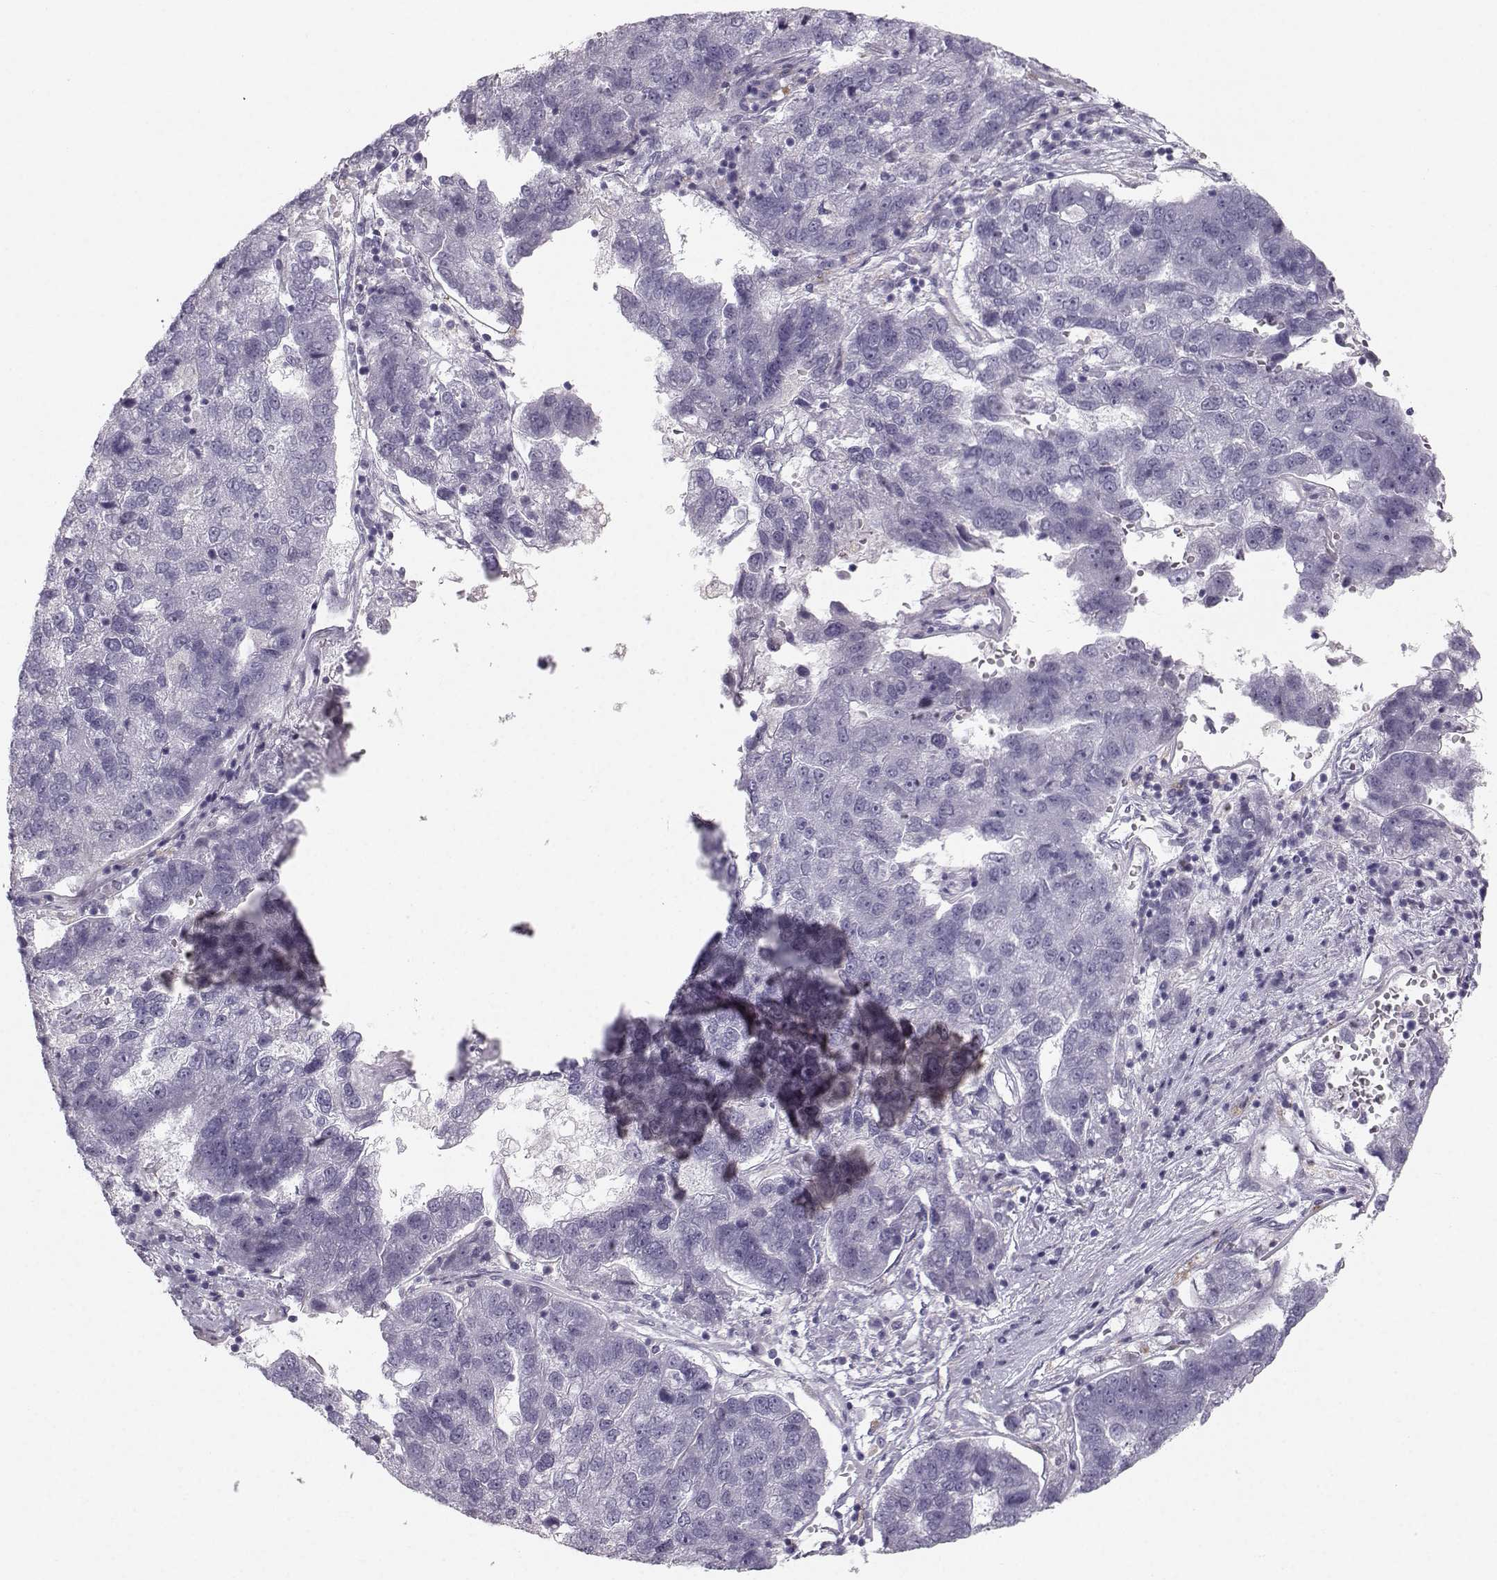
{"staining": {"intensity": "negative", "quantity": "none", "location": "none"}, "tissue": "pancreatic cancer", "cell_type": "Tumor cells", "image_type": "cancer", "snomed": [{"axis": "morphology", "description": "Adenocarcinoma, NOS"}, {"axis": "topography", "description": "Pancreas"}], "caption": "Immunohistochemical staining of adenocarcinoma (pancreatic) exhibits no significant expression in tumor cells.", "gene": "CASR", "patient": {"sex": "female", "age": 61}}